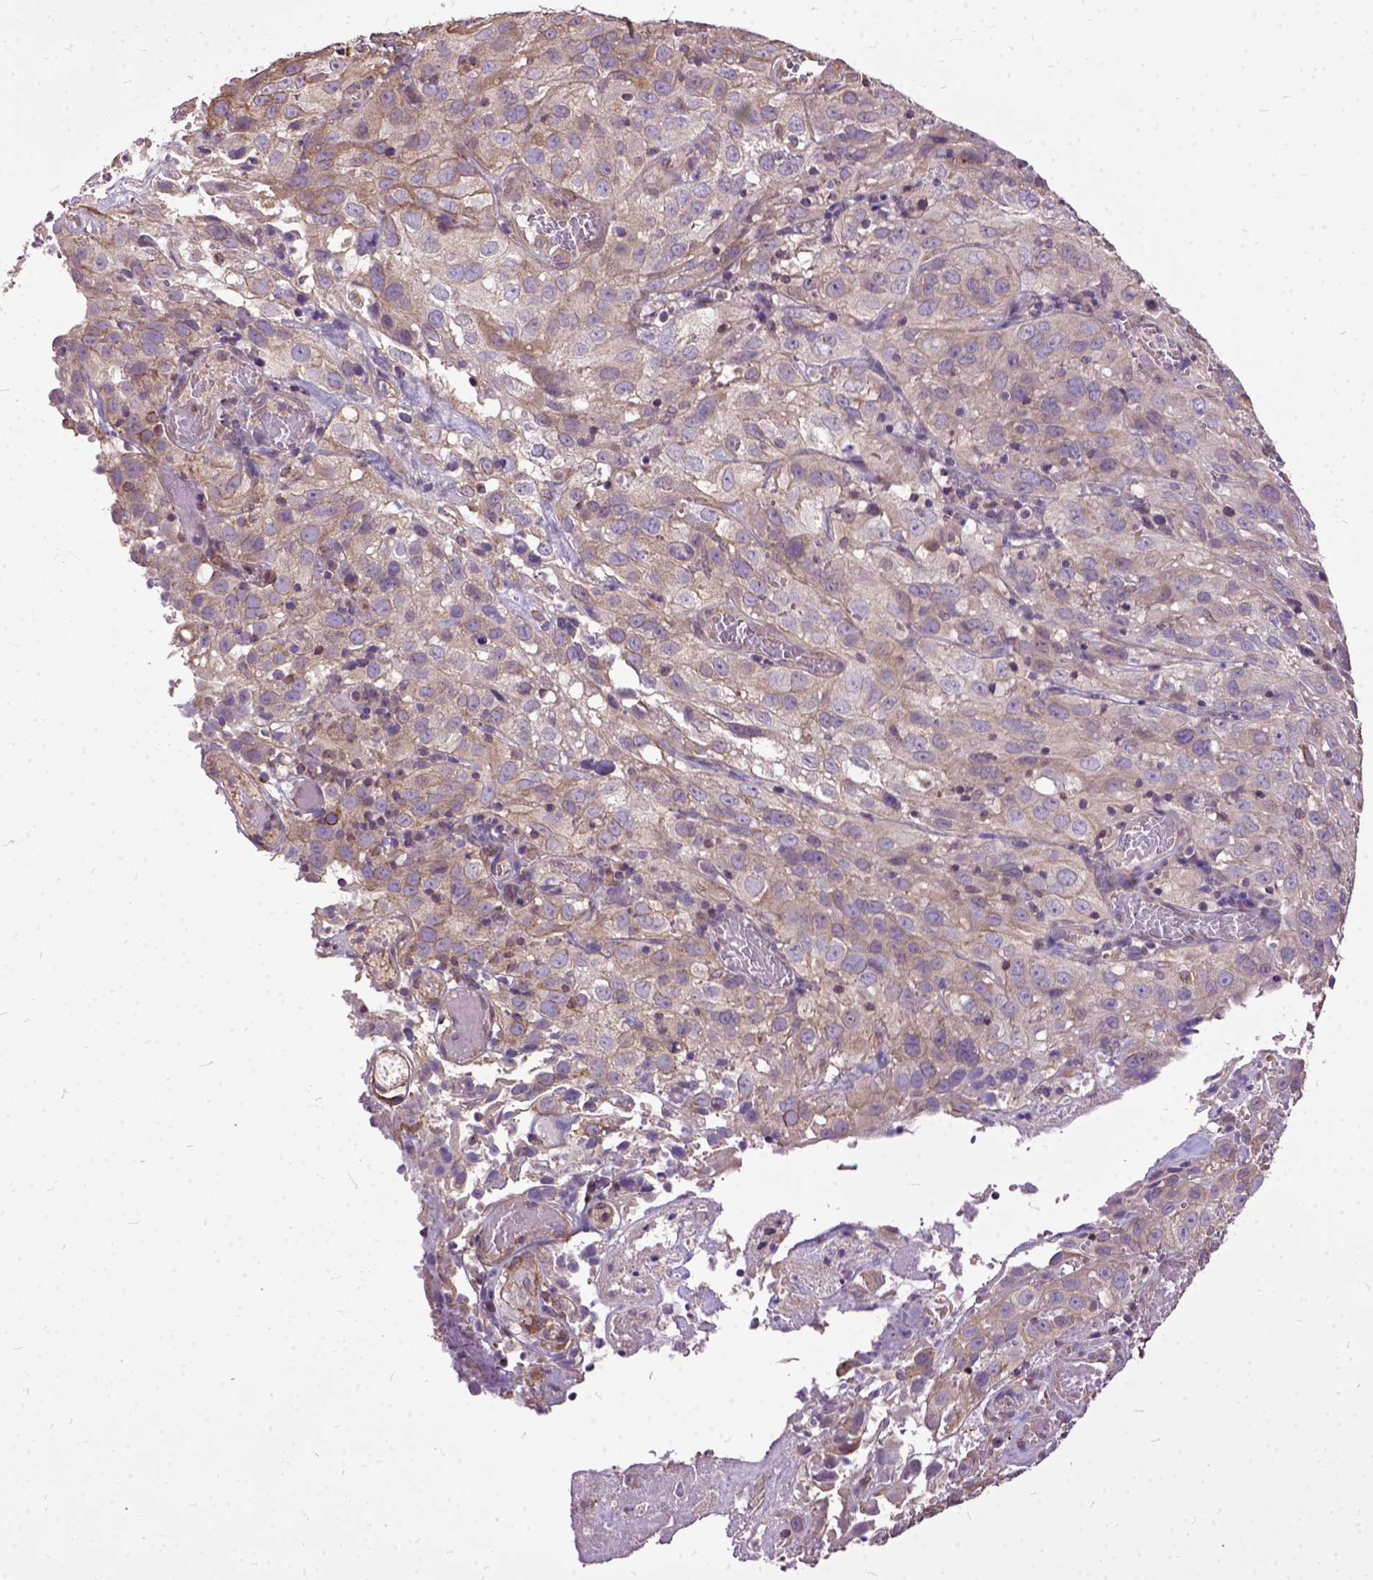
{"staining": {"intensity": "moderate", "quantity": "<25%", "location": "cytoplasmic/membranous"}, "tissue": "cervical cancer", "cell_type": "Tumor cells", "image_type": "cancer", "snomed": [{"axis": "morphology", "description": "Squamous cell carcinoma, NOS"}, {"axis": "topography", "description": "Cervix"}], "caption": "Human squamous cell carcinoma (cervical) stained with a protein marker reveals moderate staining in tumor cells.", "gene": "AREG", "patient": {"sex": "female", "age": 32}}